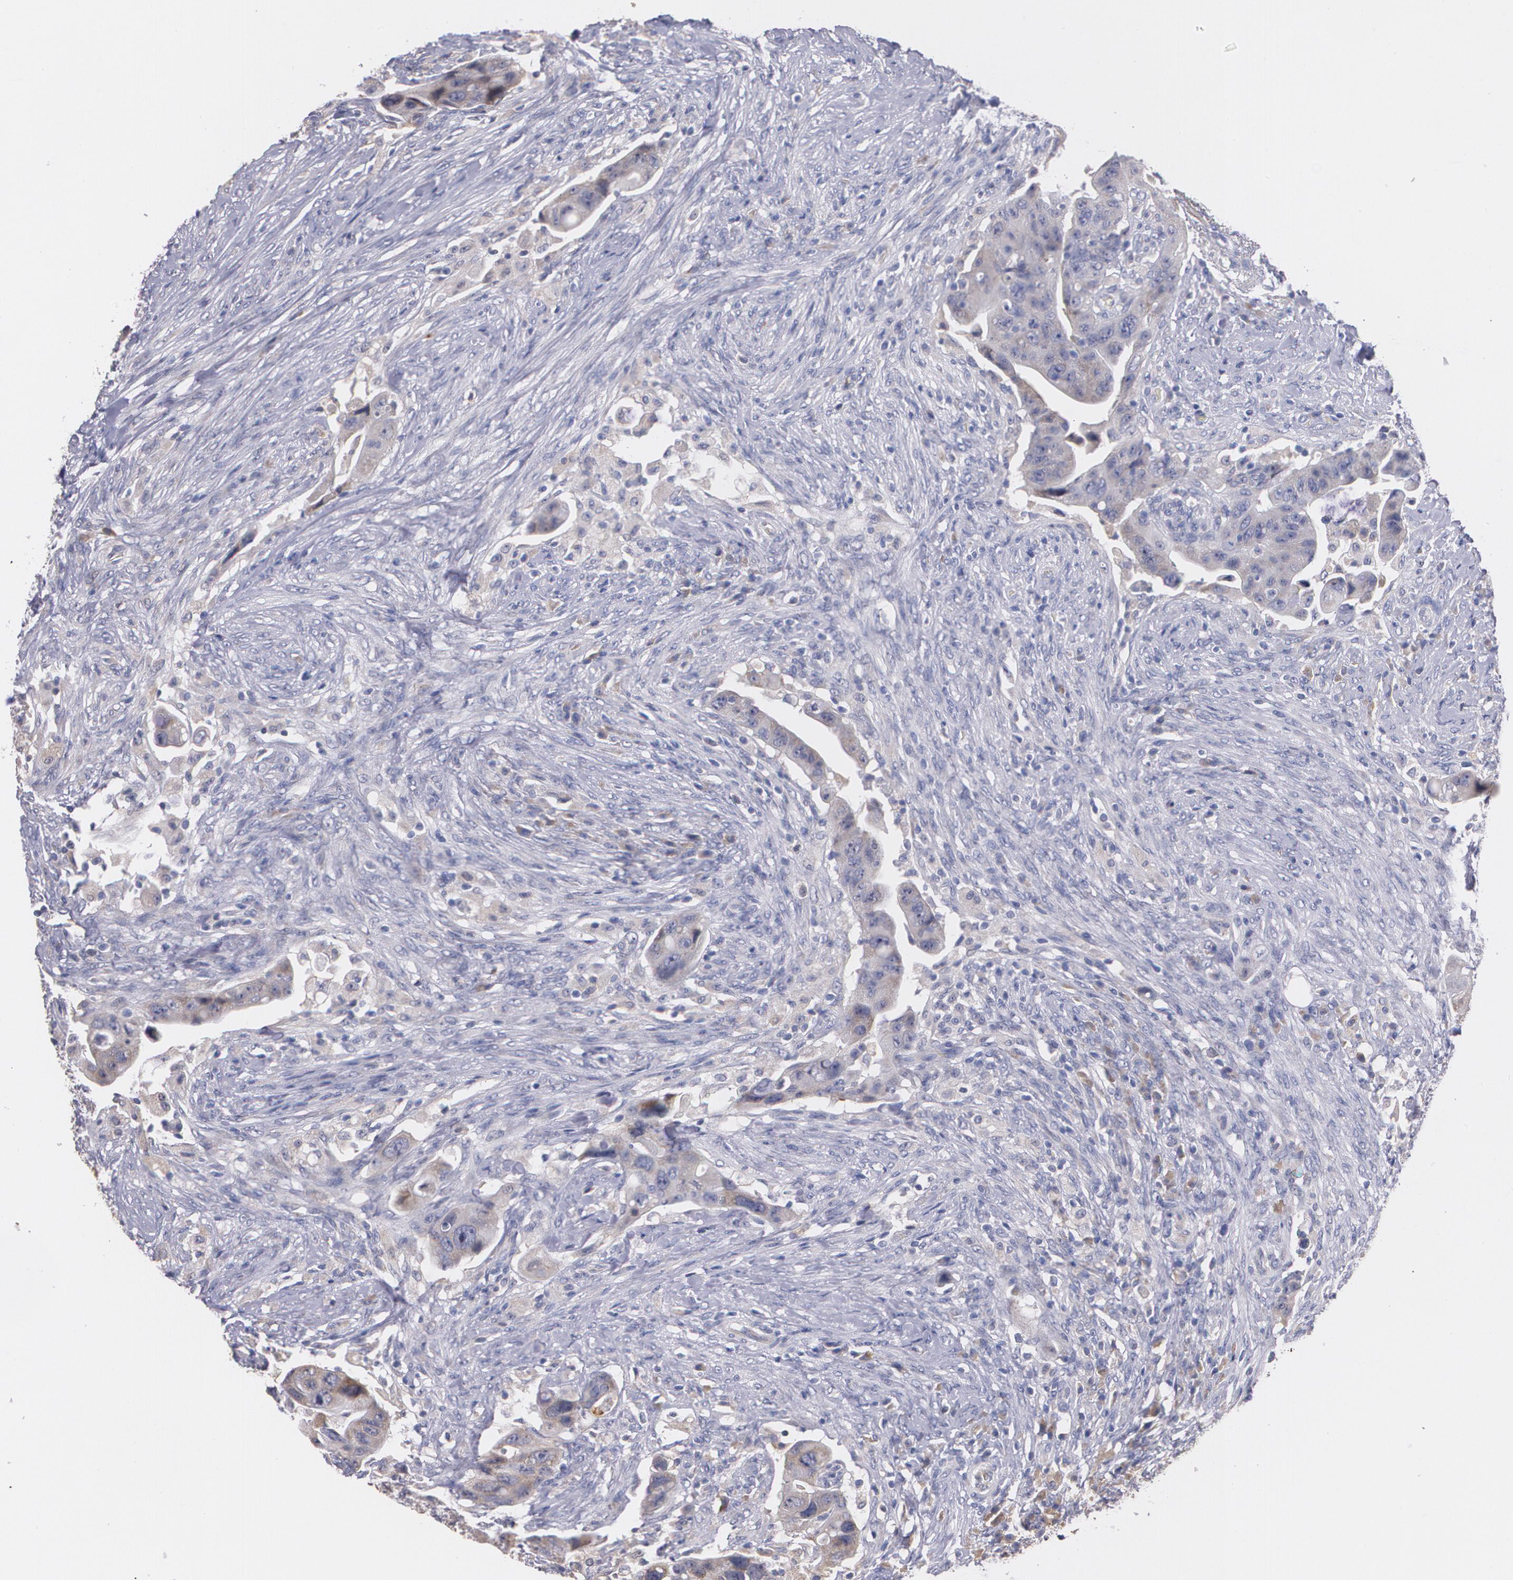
{"staining": {"intensity": "weak", "quantity": "<25%", "location": "cytoplasmic/membranous"}, "tissue": "colorectal cancer", "cell_type": "Tumor cells", "image_type": "cancer", "snomed": [{"axis": "morphology", "description": "Adenocarcinoma, NOS"}, {"axis": "topography", "description": "Rectum"}], "caption": "Image shows no protein positivity in tumor cells of adenocarcinoma (colorectal) tissue.", "gene": "AMBP", "patient": {"sex": "female", "age": 71}}